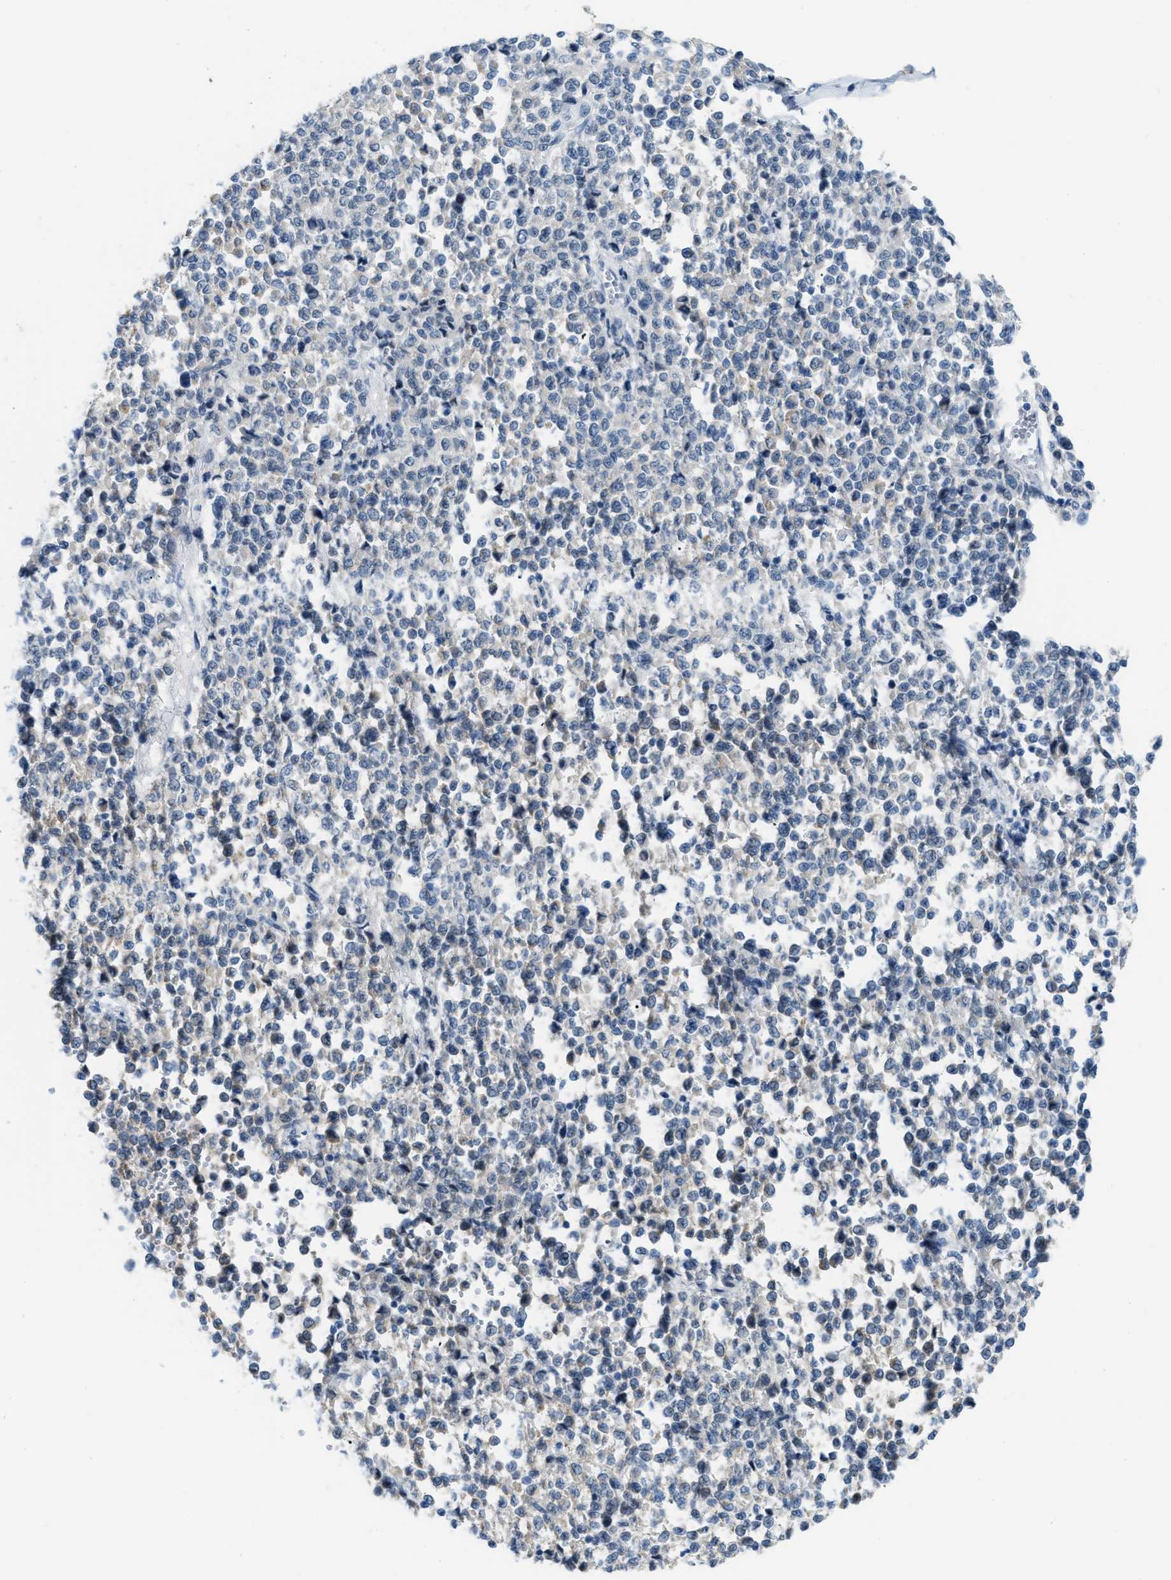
{"staining": {"intensity": "negative", "quantity": "none", "location": "none"}, "tissue": "melanoma", "cell_type": "Tumor cells", "image_type": "cancer", "snomed": [{"axis": "morphology", "description": "Malignant melanoma, Metastatic site"}, {"axis": "topography", "description": "Pancreas"}], "caption": "Malignant melanoma (metastatic site) stained for a protein using immunohistochemistry (IHC) shows no staining tumor cells.", "gene": "PHRF1", "patient": {"sex": "female", "age": 30}}